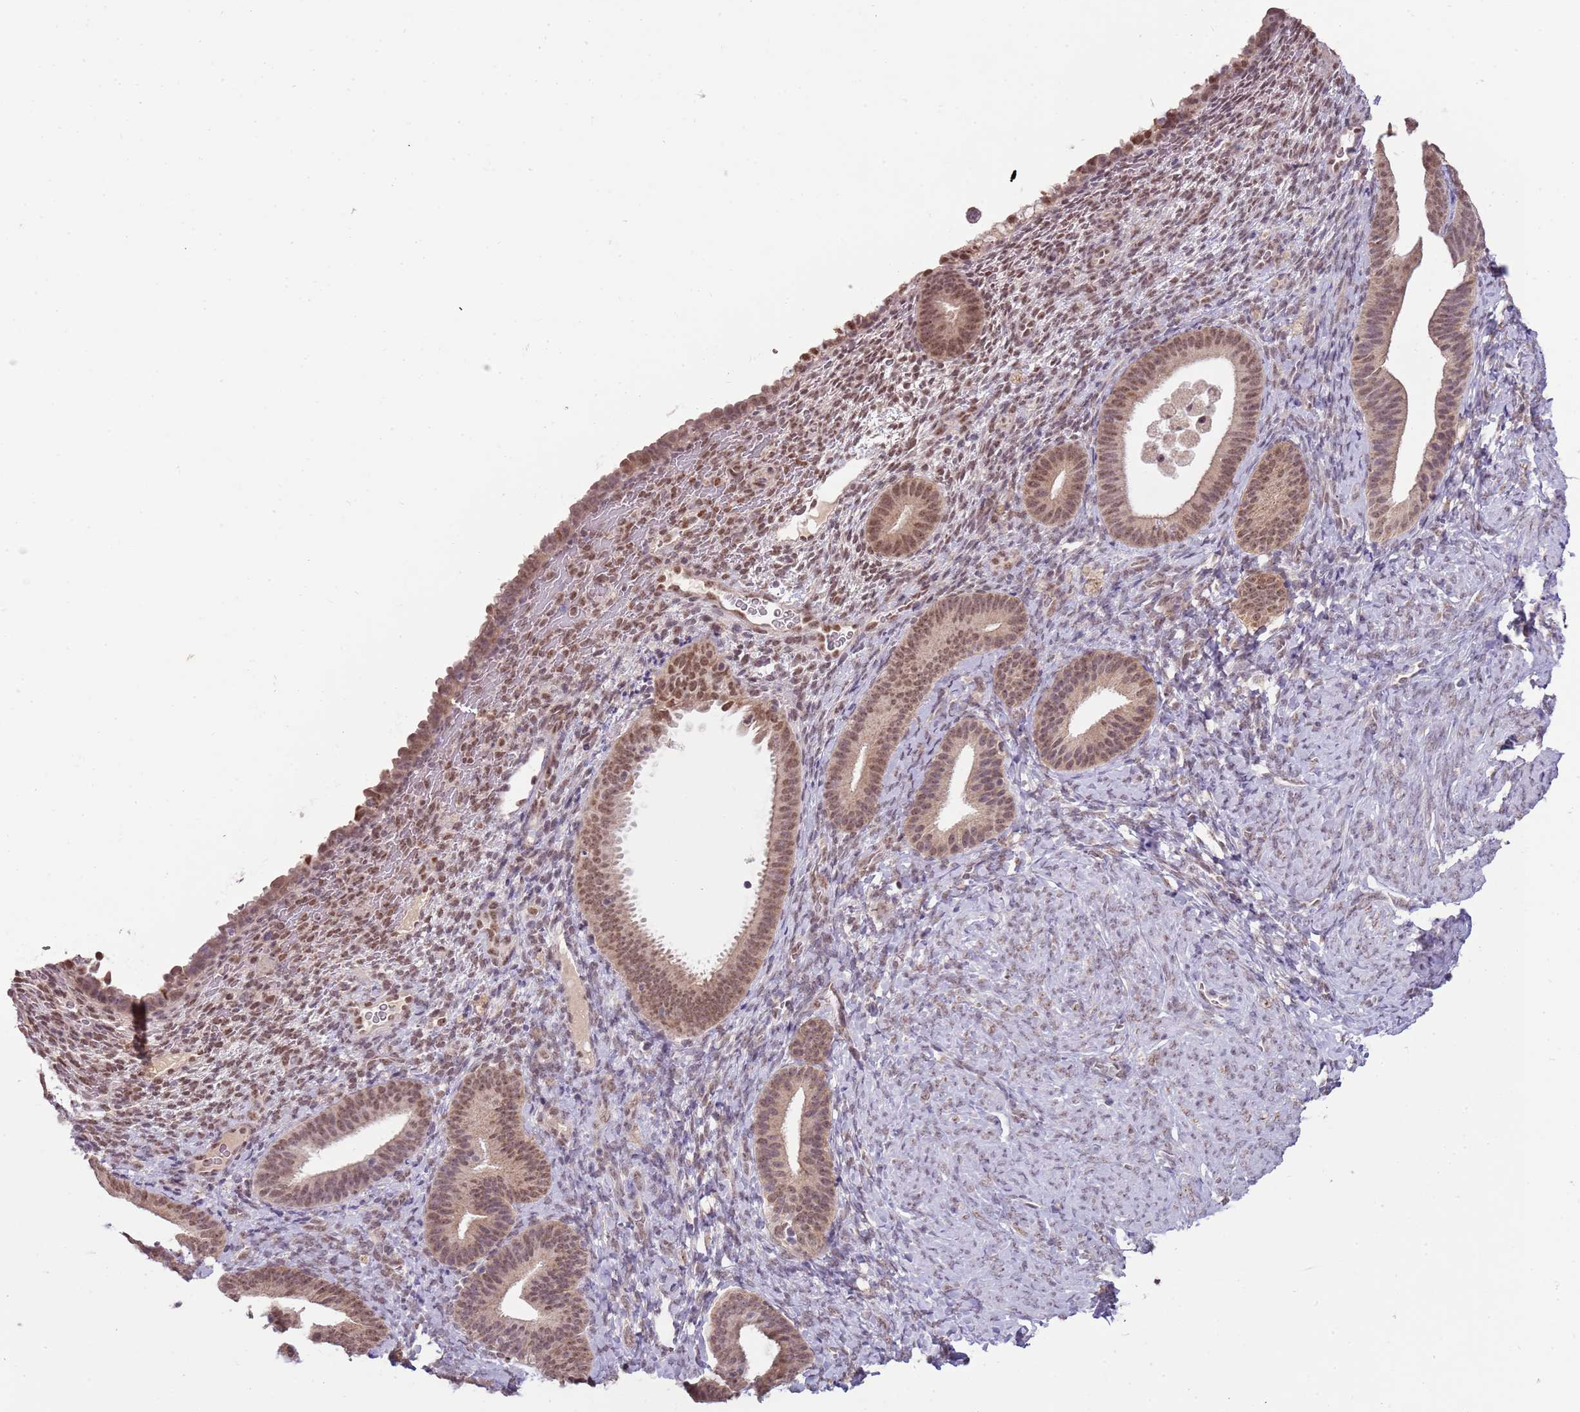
{"staining": {"intensity": "moderate", "quantity": "<25%", "location": "nuclear"}, "tissue": "endometrium", "cell_type": "Cells in endometrial stroma", "image_type": "normal", "snomed": [{"axis": "morphology", "description": "Normal tissue, NOS"}, {"axis": "topography", "description": "Endometrium"}], "caption": "IHC micrograph of unremarkable endometrium: endometrium stained using IHC reveals low levels of moderate protein expression localized specifically in the nuclear of cells in endometrial stroma, appearing as a nuclear brown color.", "gene": "FAM120AOS", "patient": {"sex": "female", "age": 65}}